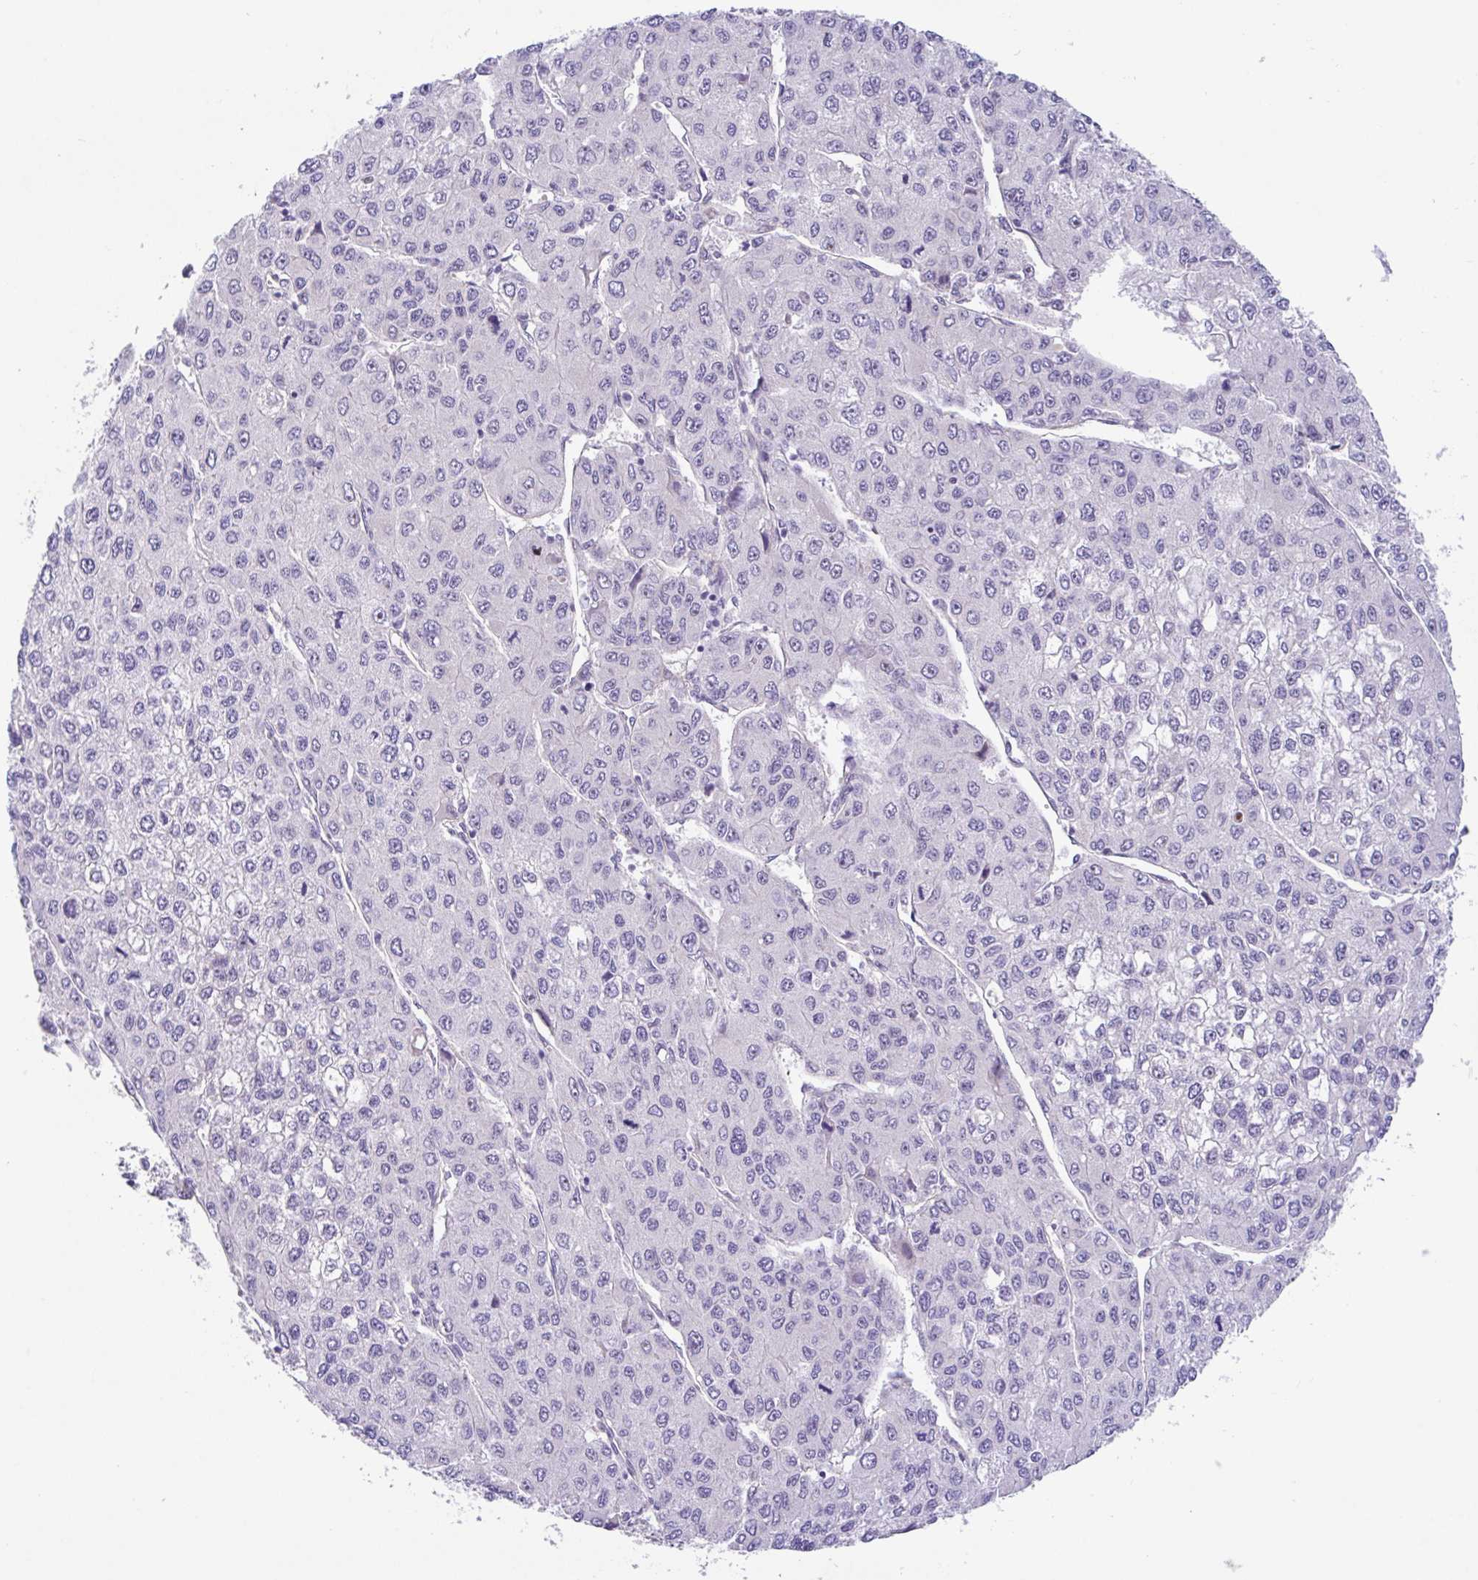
{"staining": {"intensity": "negative", "quantity": "none", "location": "none"}, "tissue": "liver cancer", "cell_type": "Tumor cells", "image_type": "cancer", "snomed": [{"axis": "morphology", "description": "Carcinoma, Hepatocellular, NOS"}, {"axis": "topography", "description": "Liver"}], "caption": "Histopathology image shows no significant protein staining in tumor cells of liver cancer (hepatocellular carcinoma). The staining was performed using DAB (3,3'-diaminobenzidine) to visualize the protein expression in brown, while the nuclei were stained in blue with hematoxylin (Magnification: 20x).", "gene": "MXRA8", "patient": {"sex": "female", "age": 66}}